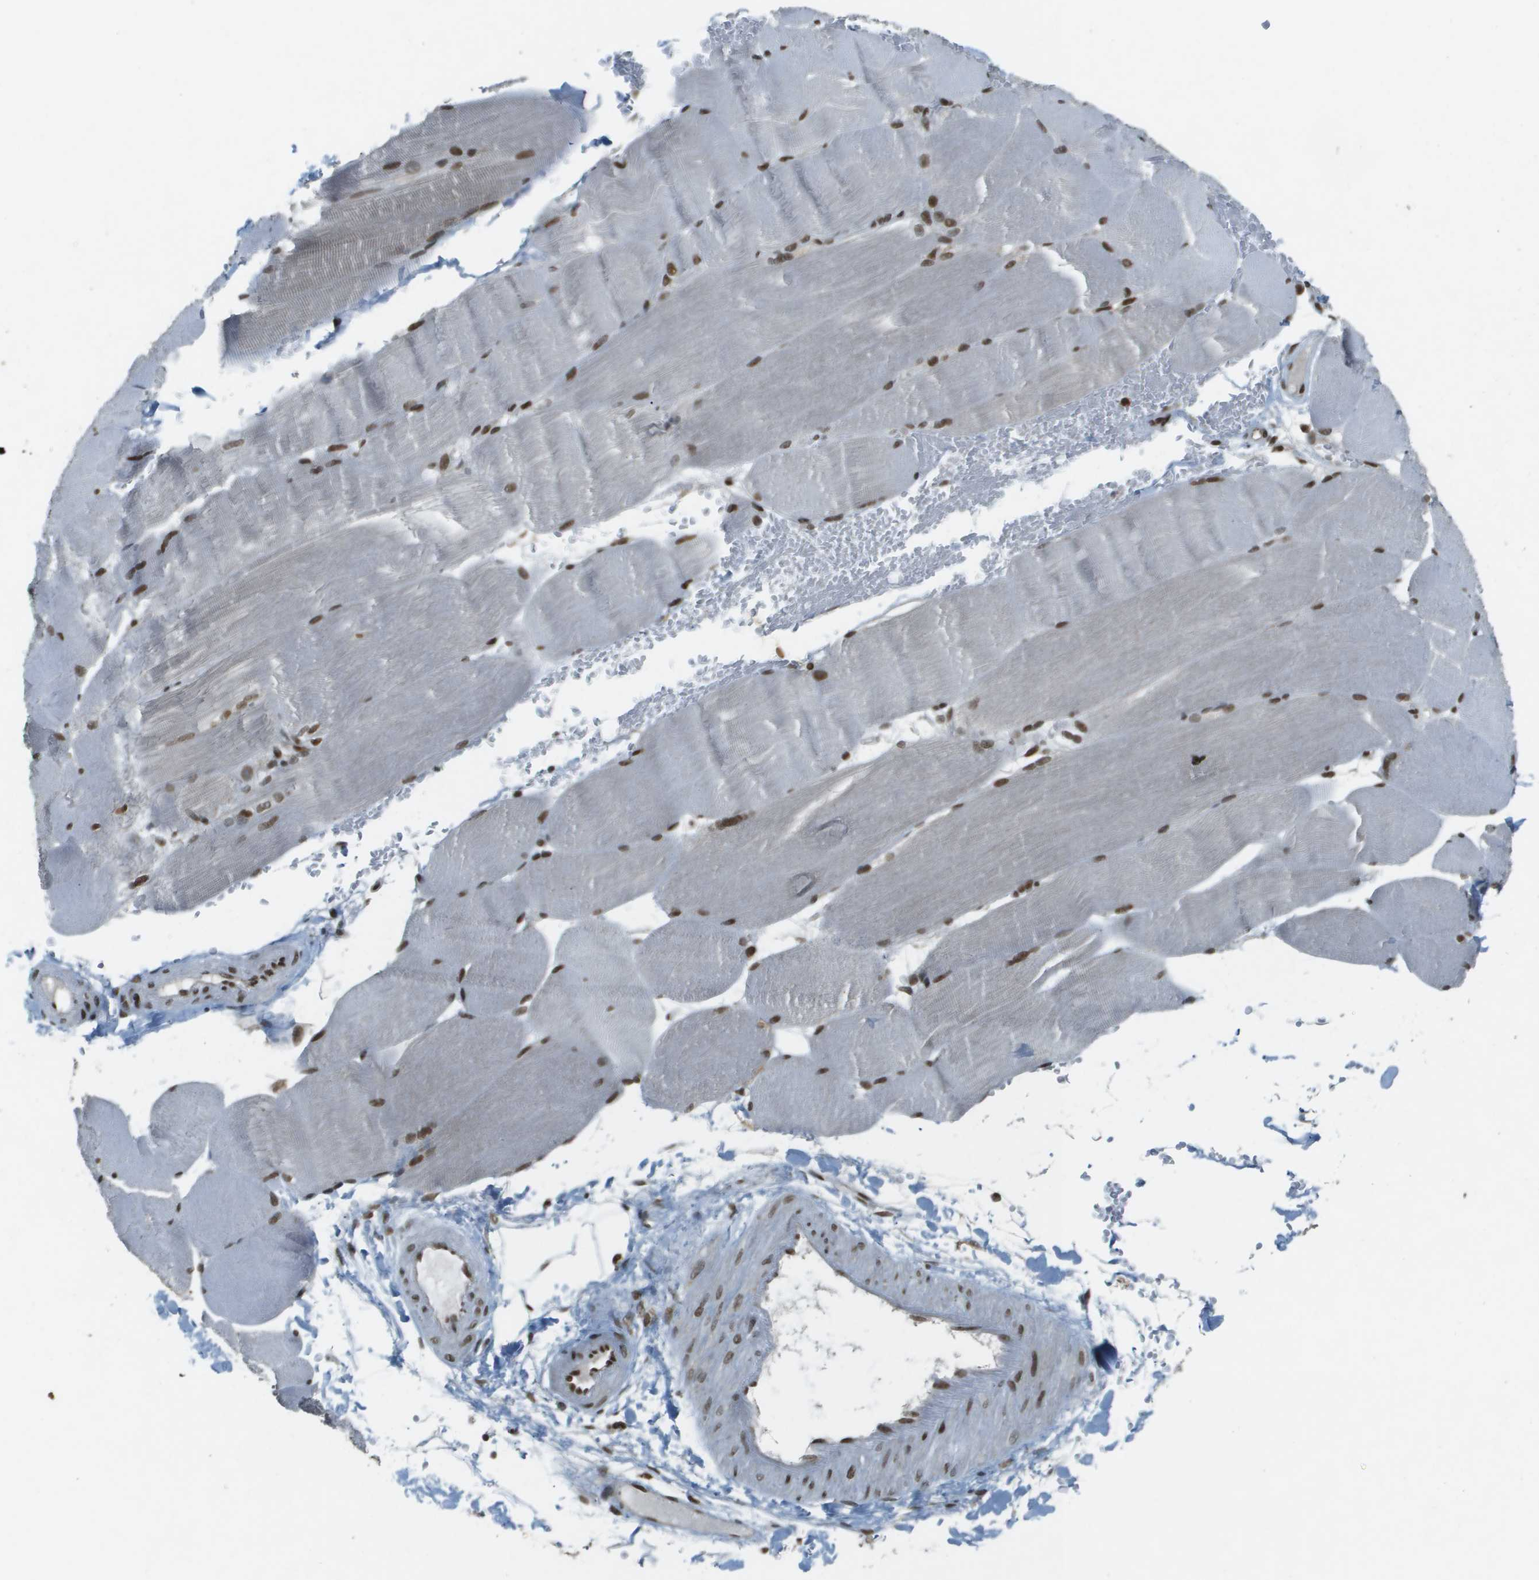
{"staining": {"intensity": "moderate", "quantity": ">75%", "location": "nuclear"}, "tissue": "skeletal muscle", "cell_type": "Myocytes", "image_type": "normal", "snomed": [{"axis": "morphology", "description": "Normal tissue, NOS"}, {"axis": "topography", "description": "Skin"}, {"axis": "topography", "description": "Skeletal muscle"}], "caption": "Immunohistochemistry (IHC) of benign skeletal muscle reveals medium levels of moderate nuclear positivity in approximately >75% of myocytes. The staining is performed using DAB brown chromogen to label protein expression. The nuclei are counter-stained blue using hematoxylin.", "gene": "IRF7", "patient": {"sex": "male", "age": 83}}